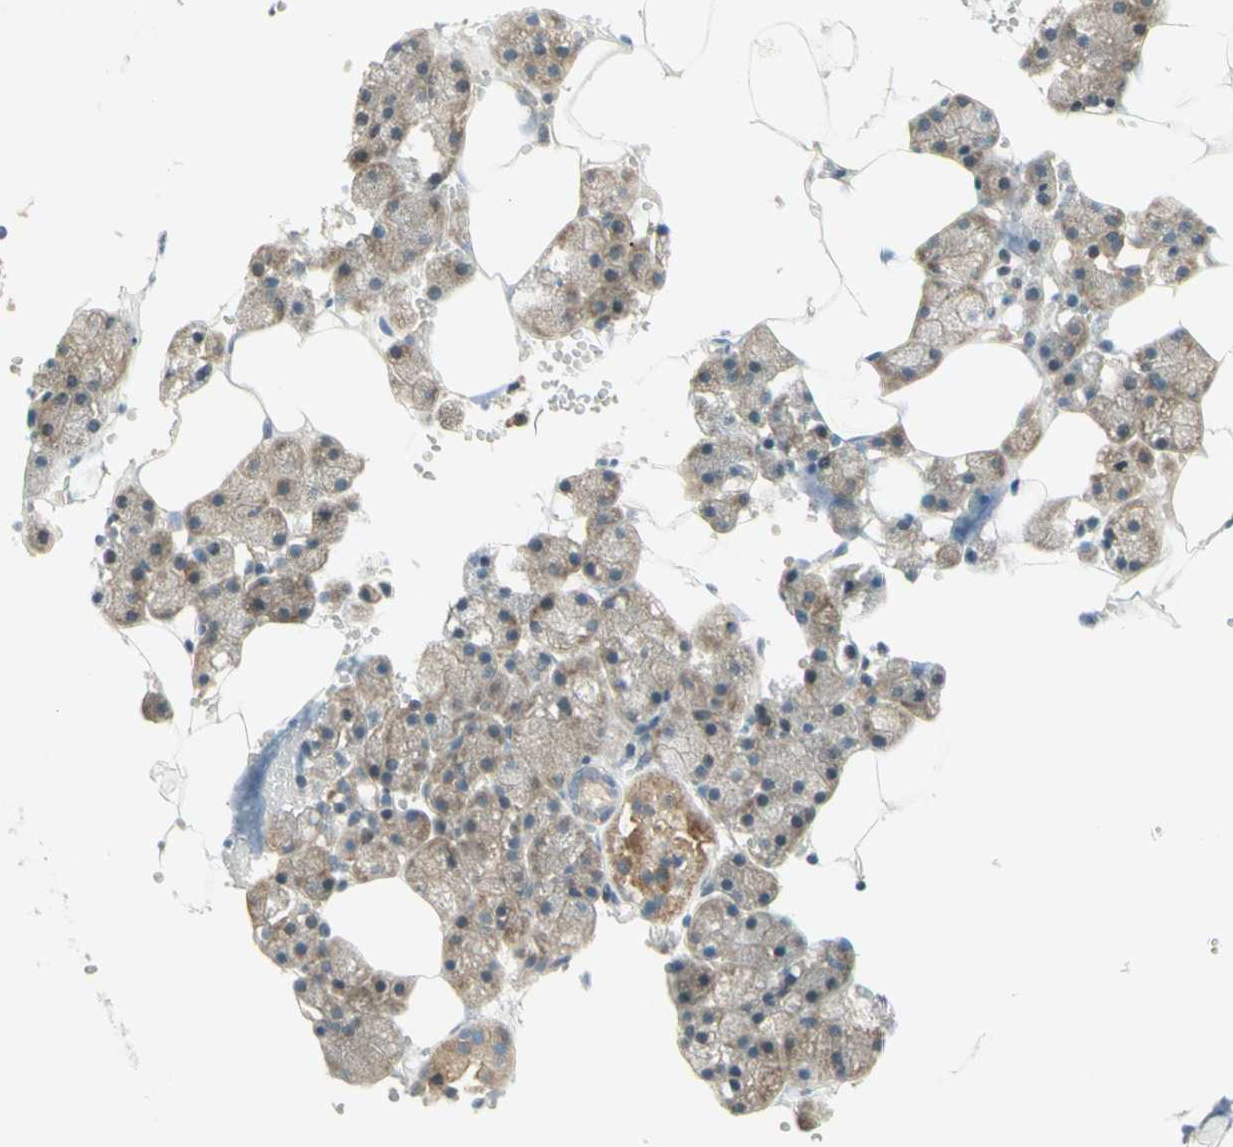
{"staining": {"intensity": "strong", "quantity": "25%-75%", "location": "cytoplasmic/membranous"}, "tissue": "salivary gland", "cell_type": "Glandular cells", "image_type": "normal", "snomed": [{"axis": "morphology", "description": "Normal tissue, NOS"}, {"axis": "topography", "description": "Salivary gland"}], "caption": "Immunohistochemical staining of benign human salivary gland exhibits high levels of strong cytoplasmic/membranous positivity in about 25%-75% of glandular cells. Ihc stains the protein of interest in brown and the nuclei are stained blue.", "gene": "ETF1", "patient": {"sex": "male", "age": 62}}